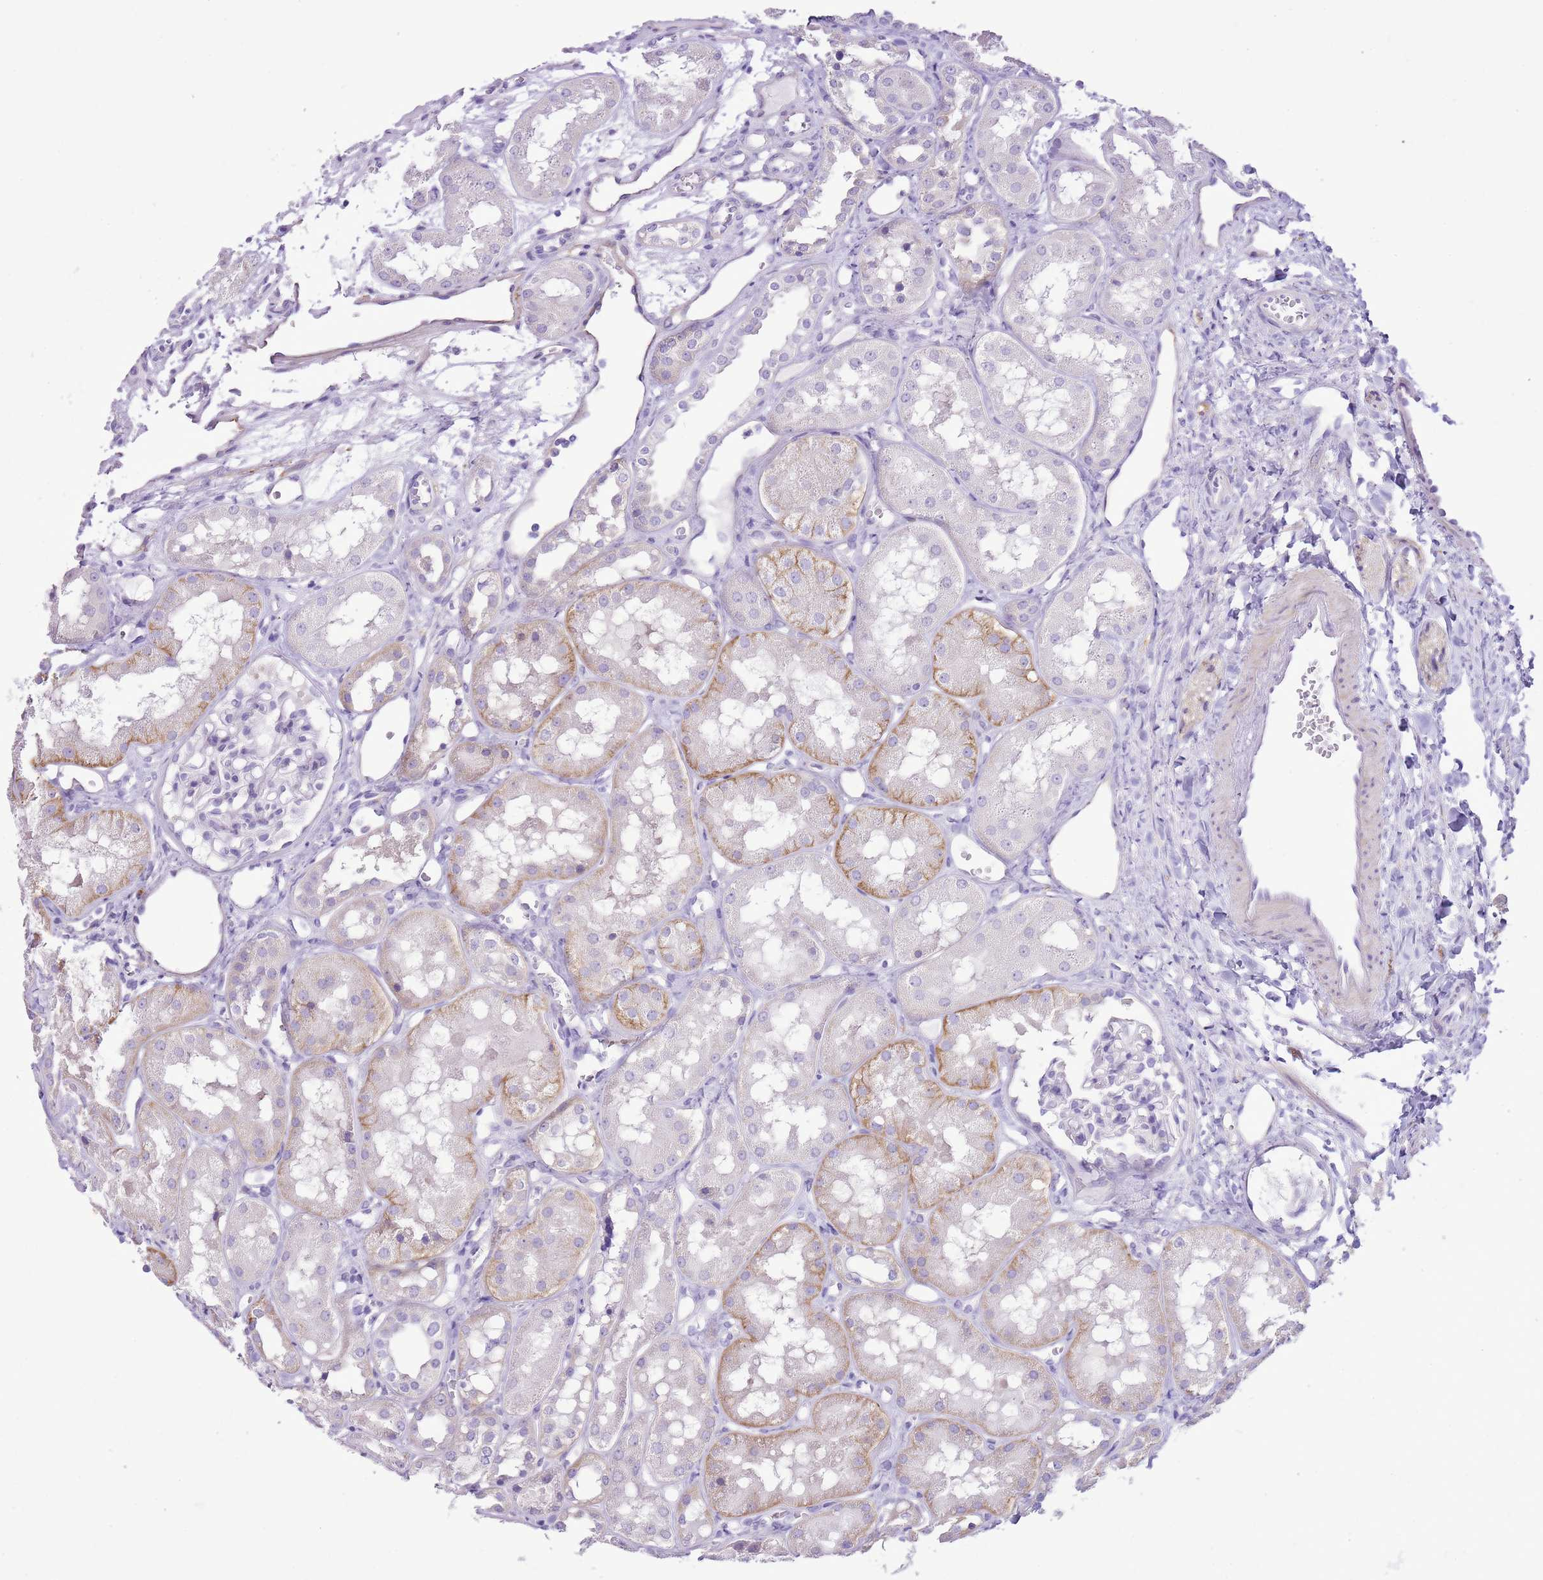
{"staining": {"intensity": "negative", "quantity": "none", "location": "none"}, "tissue": "kidney", "cell_type": "Cells in glomeruli", "image_type": "normal", "snomed": [{"axis": "morphology", "description": "Normal tissue, NOS"}, {"axis": "topography", "description": "Kidney"}], "caption": "This micrograph is of unremarkable kidney stained with immunohistochemistry (IHC) to label a protein in brown with the nuclei are counter-stained blue. There is no positivity in cells in glomeruli. The staining was performed using DAB (3,3'-diaminobenzidine) to visualize the protein expression in brown, while the nuclei were stained in blue with hematoxylin (Magnification: 20x).", "gene": "AAR2", "patient": {"sex": "male", "age": 16}}